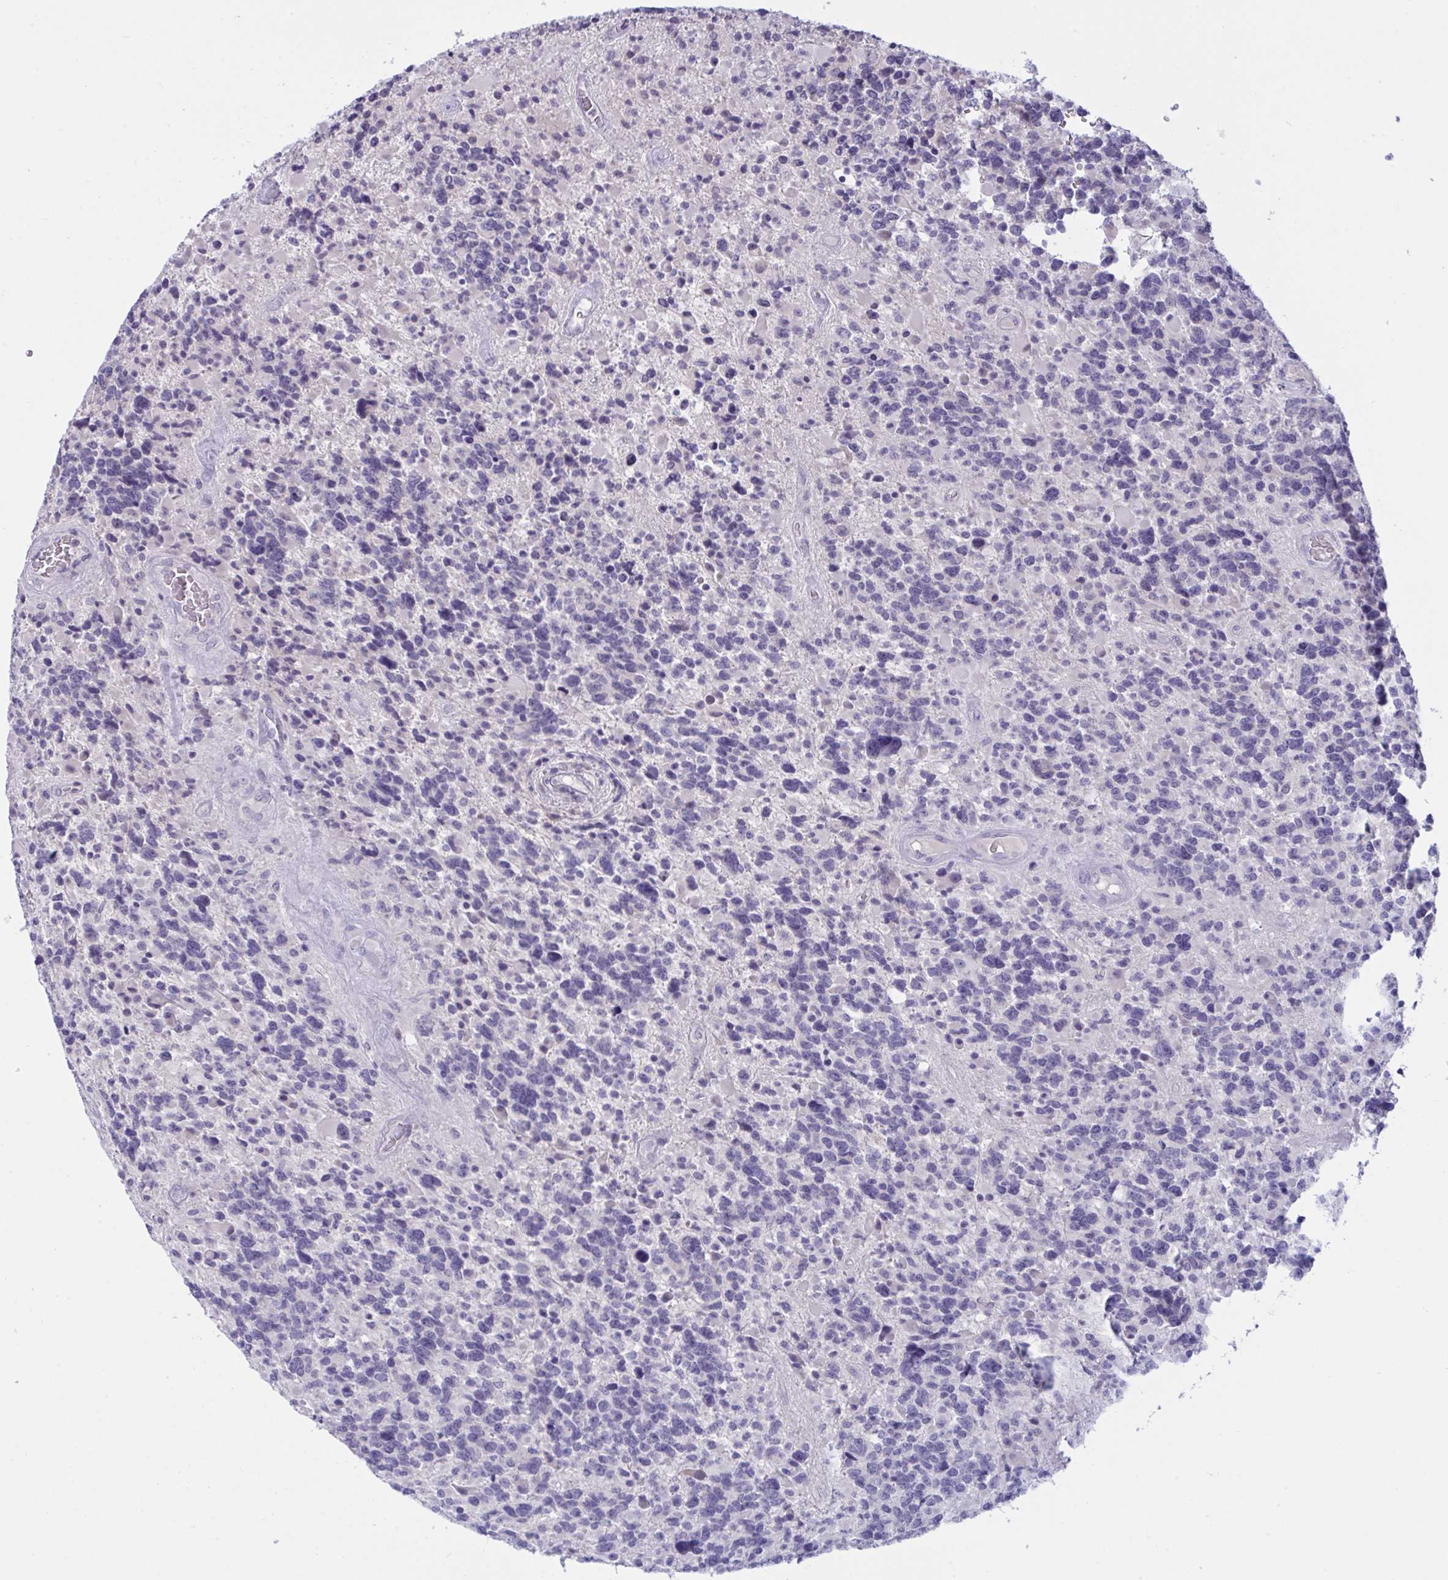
{"staining": {"intensity": "negative", "quantity": "none", "location": "none"}, "tissue": "glioma", "cell_type": "Tumor cells", "image_type": "cancer", "snomed": [{"axis": "morphology", "description": "Glioma, malignant, High grade"}, {"axis": "topography", "description": "Brain"}], "caption": "Protein analysis of glioma exhibits no significant staining in tumor cells.", "gene": "TENT5D", "patient": {"sex": "female", "age": 40}}